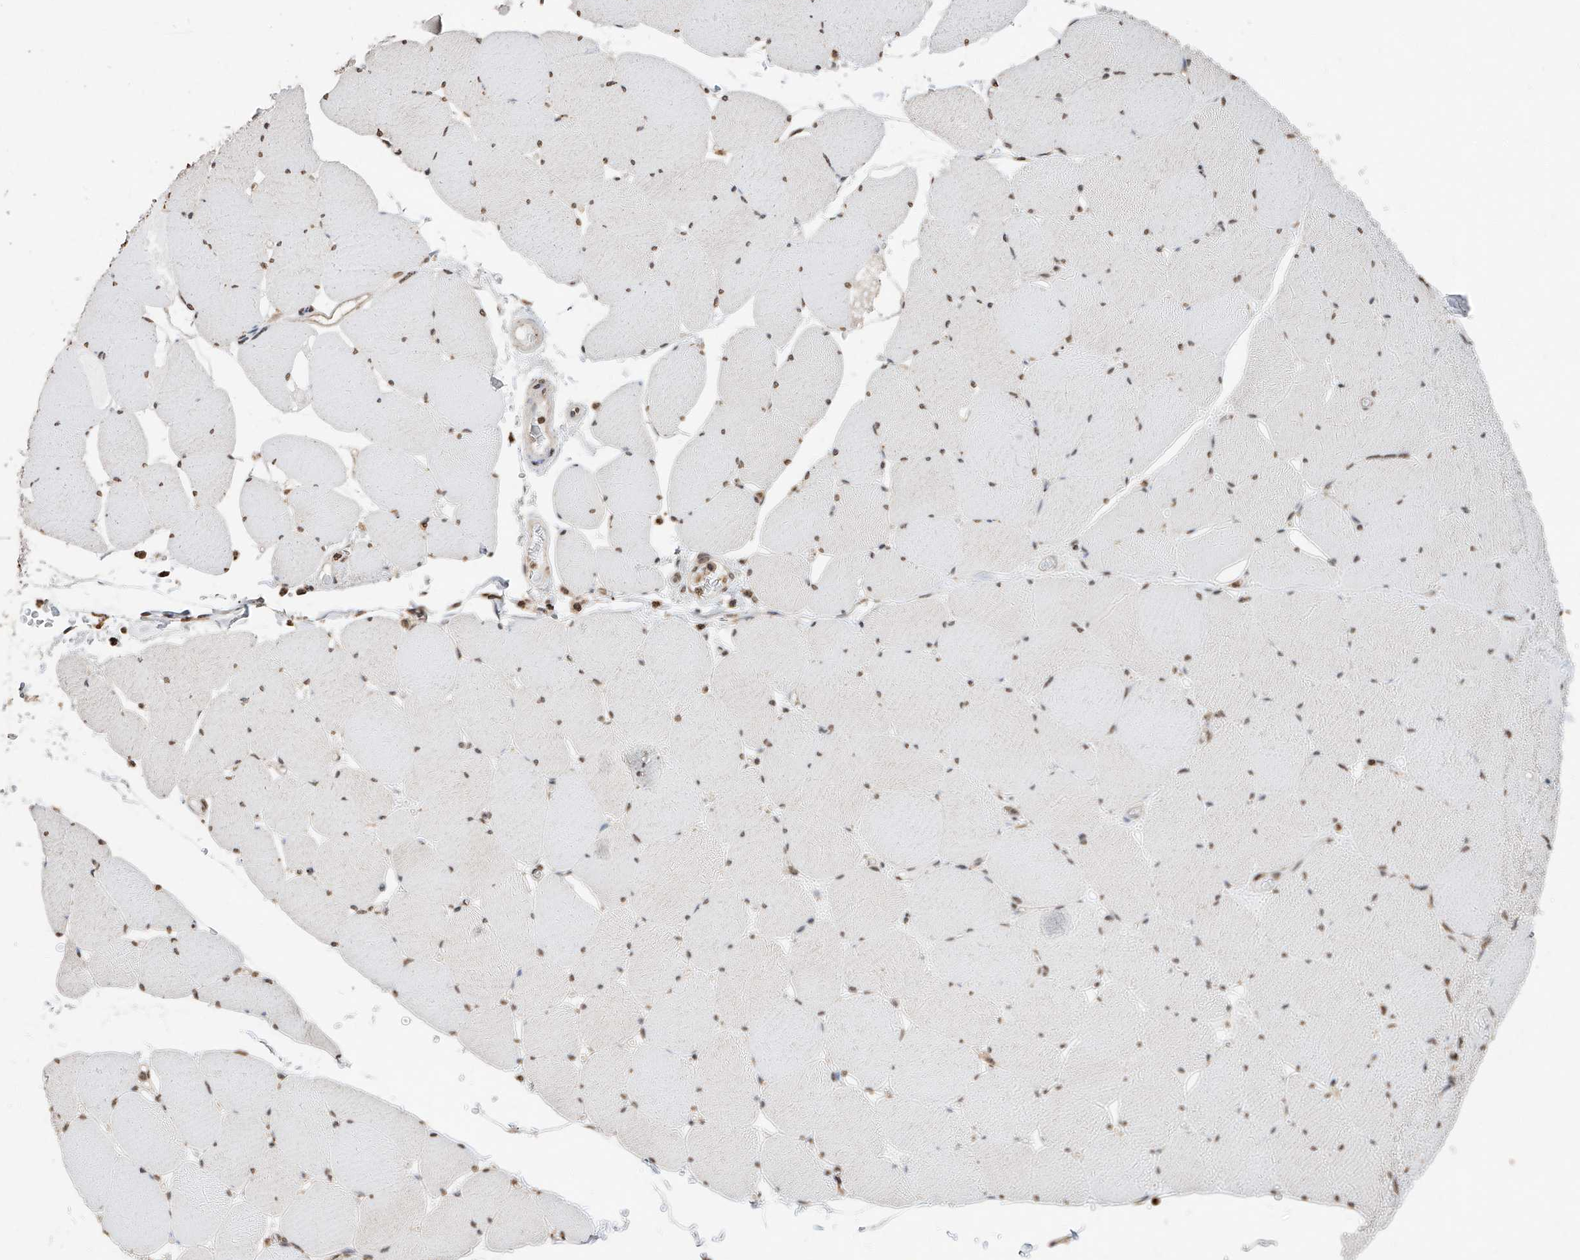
{"staining": {"intensity": "moderate", "quantity": ">75%", "location": "nuclear"}, "tissue": "skeletal muscle", "cell_type": "Myocytes", "image_type": "normal", "snomed": [{"axis": "morphology", "description": "Normal tissue, NOS"}, {"axis": "topography", "description": "Skeletal muscle"}, {"axis": "topography", "description": "Head-Neck"}], "caption": "A high-resolution histopathology image shows immunohistochemistry staining of benign skeletal muscle, which shows moderate nuclear staining in approximately >75% of myocytes.", "gene": "RP9", "patient": {"sex": "male", "age": 66}}